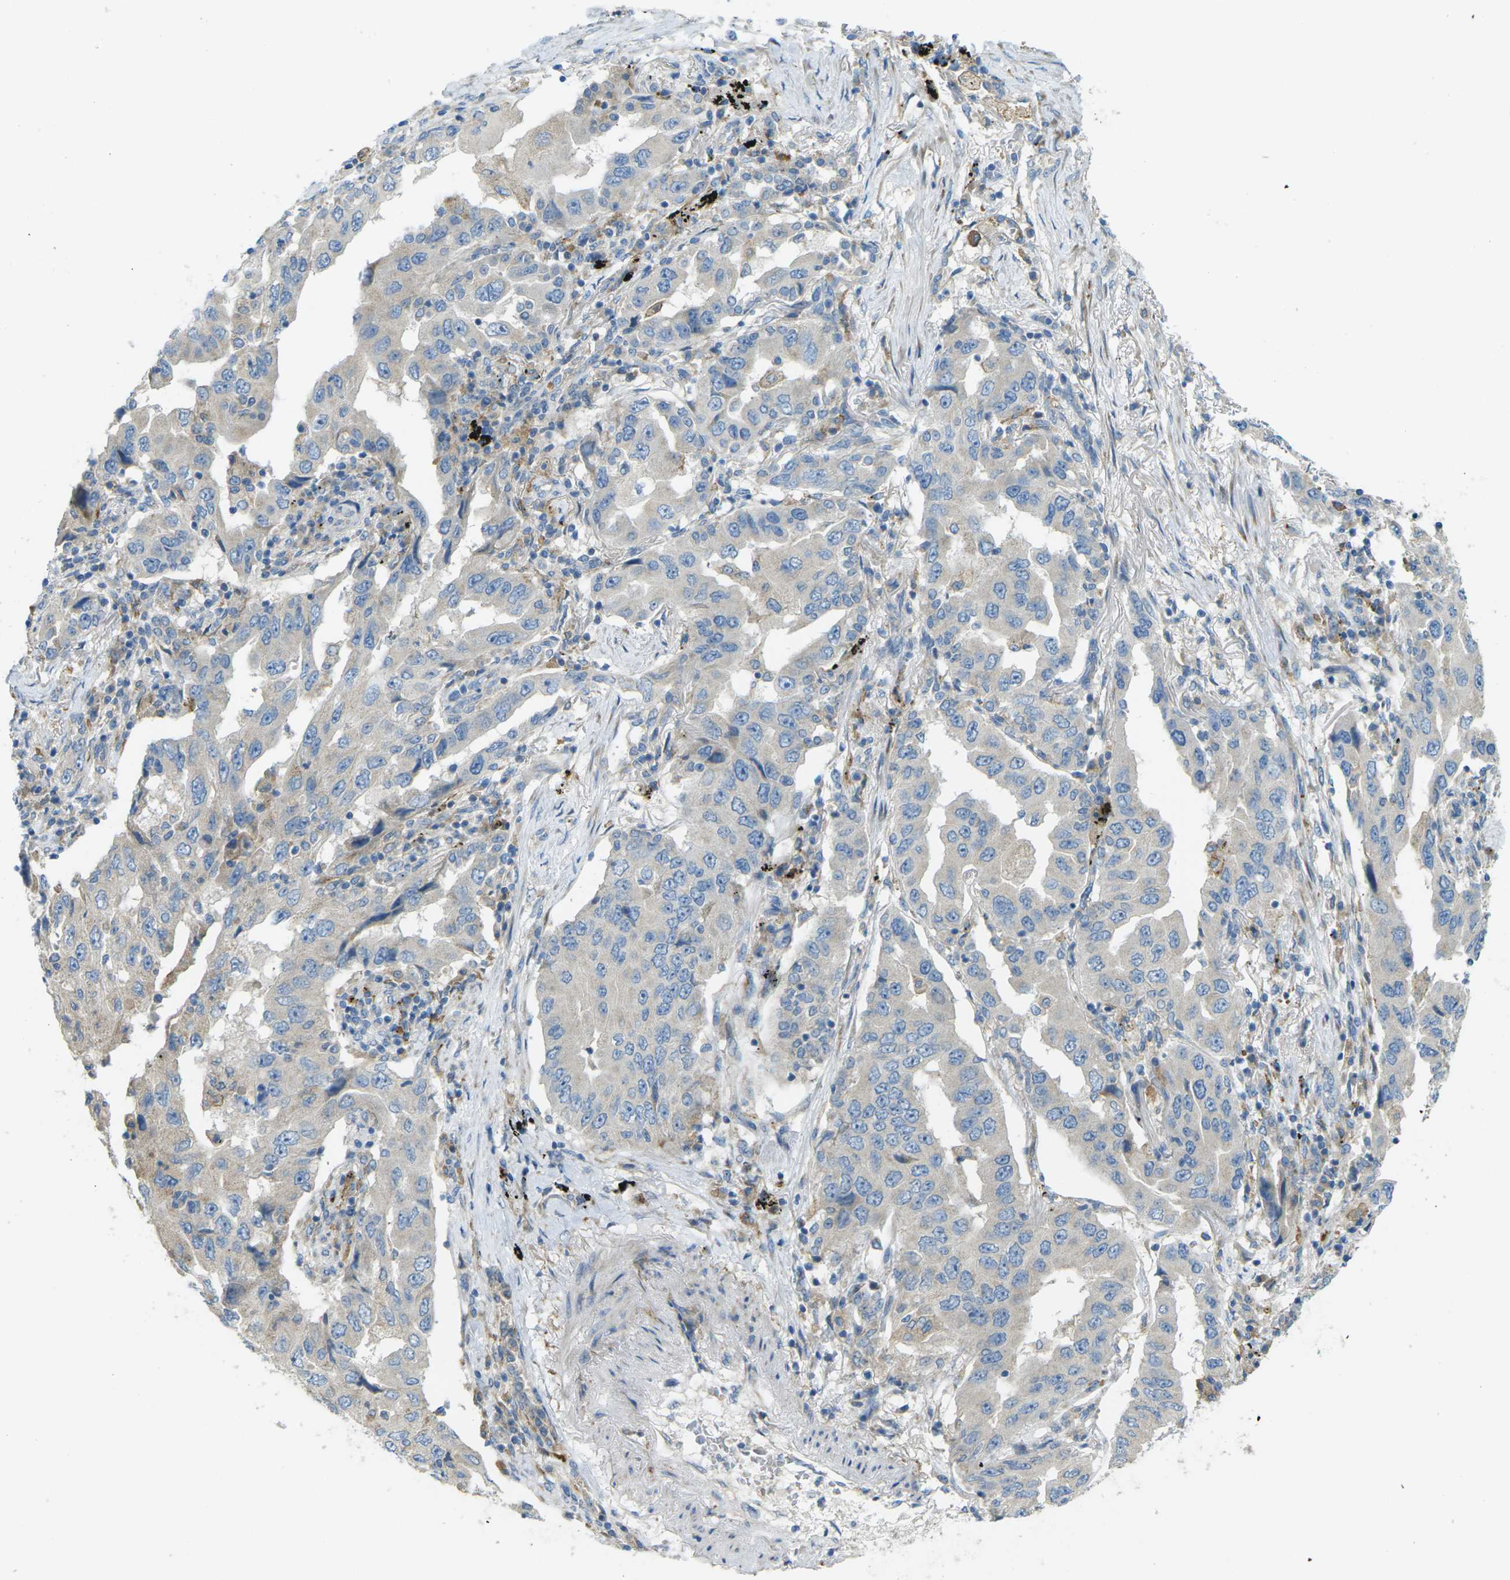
{"staining": {"intensity": "negative", "quantity": "none", "location": "none"}, "tissue": "lung cancer", "cell_type": "Tumor cells", "image_type": "cancer", "snomed": [{"axis": "morphology", "description": "Adenocarcinoma, NOS"}, {"axis": "topography", "description": "Lung"}], "caption": "IHC of lung cancer (adenocarcinoma) demonstrates no staining in tumor cells.", "gene": "MYLK4", "patient": {"sex": "female", "age": 65}}